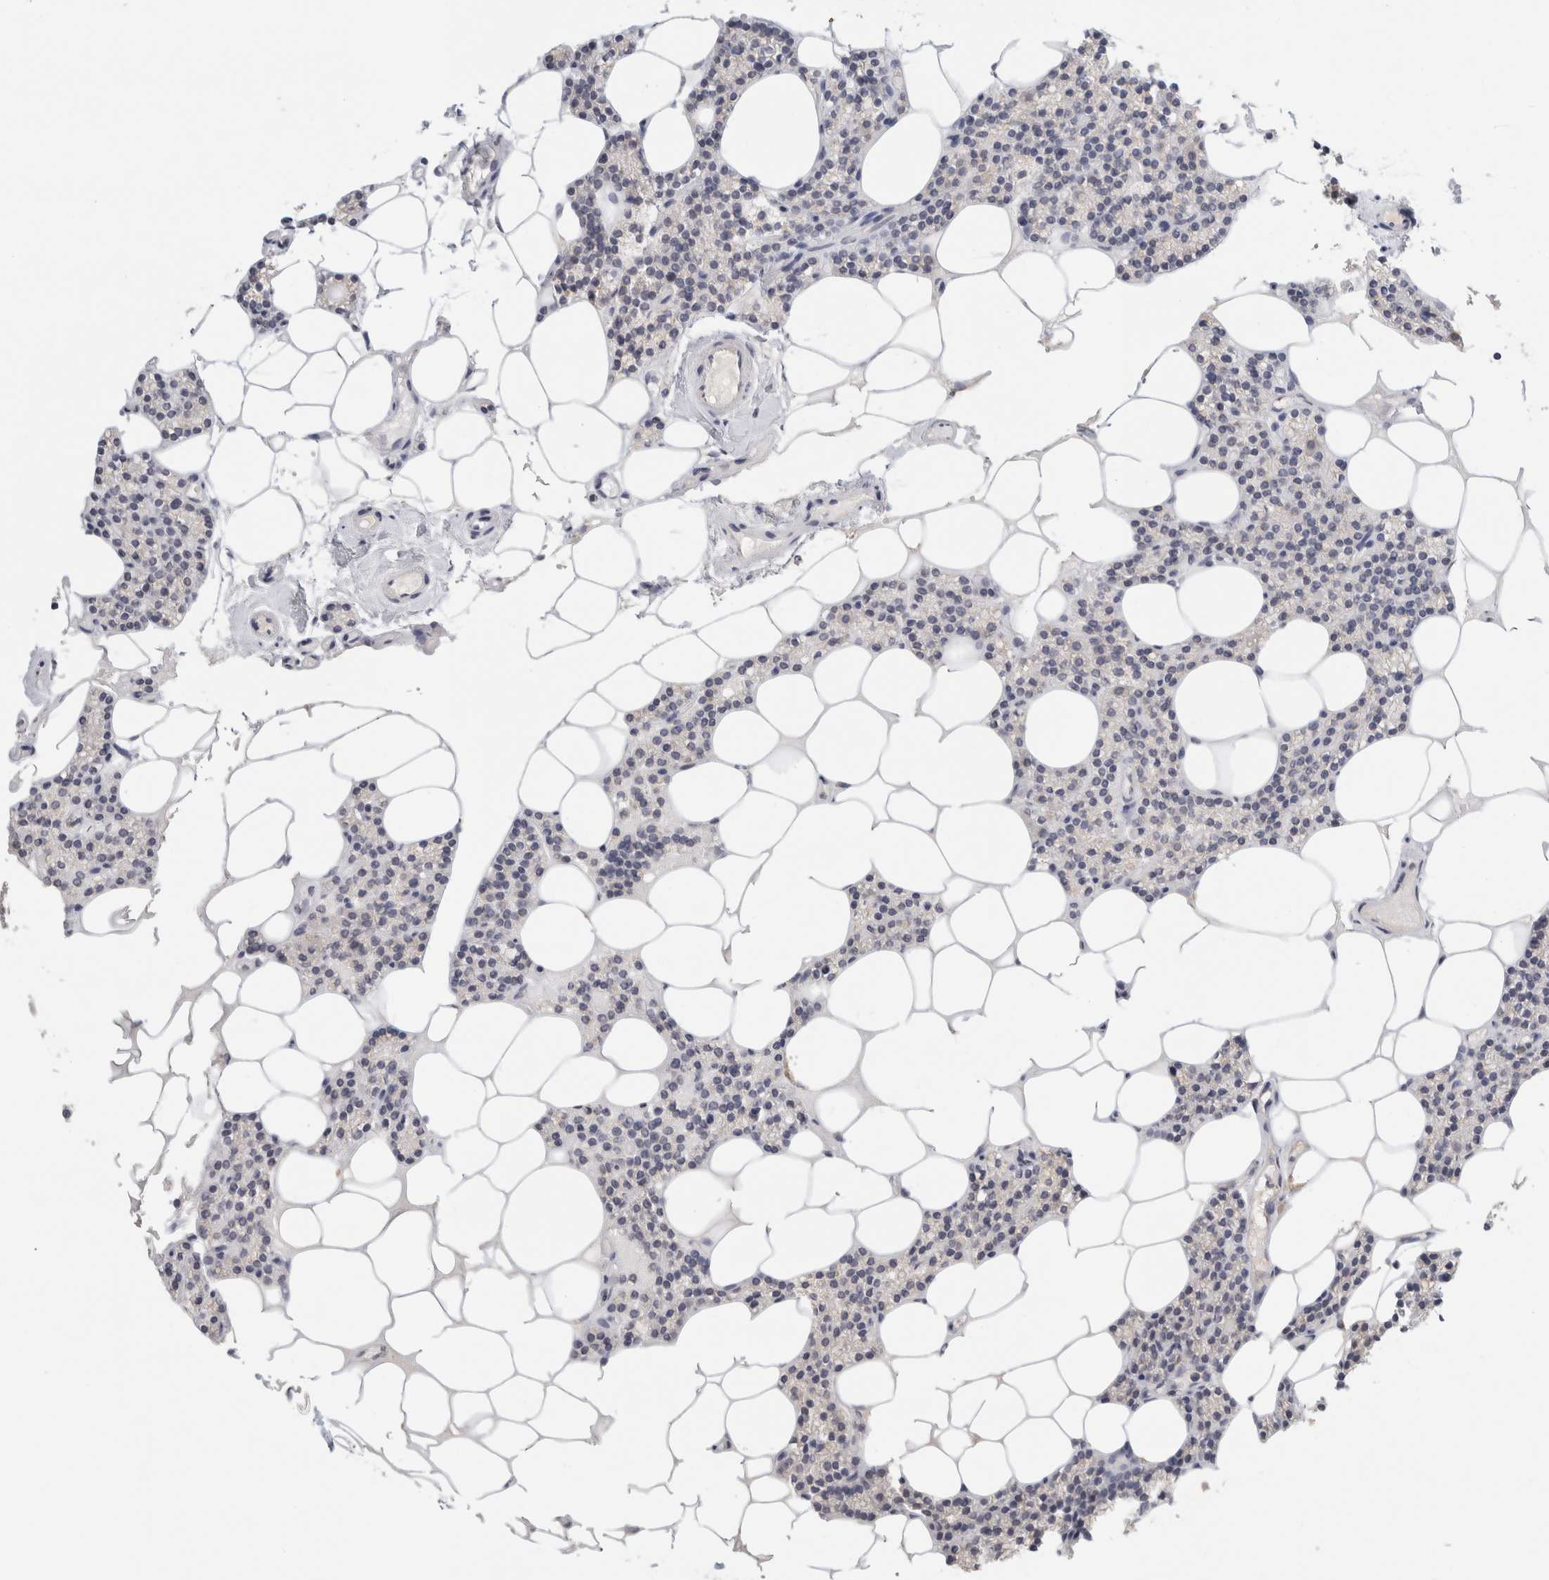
{"staining": {"intensity": "negative", "quantity": "none", "location": "none"}, "tissue": "parathyroid gland", "cell_type": "Glandular cells", "image_type": "normal", "snomed": [{"axis": "morphology", "description": "Normal tissue, NOS"}, {"axis": "topography", "description": "Parathyroid gland"}], "caption": "This is a image of IHC staining of unremarkable parathyroid gland, which shows no expression in glandular cells. The staining was performed using DAB (3,3'-diaminobenzidine) to visualize the protein expression in brown, while the nuclei were stained in blue with hematoxylin (Magnification: 20x).", "gene": "STK31", "patient": {"sex": "male", "age": 75}}